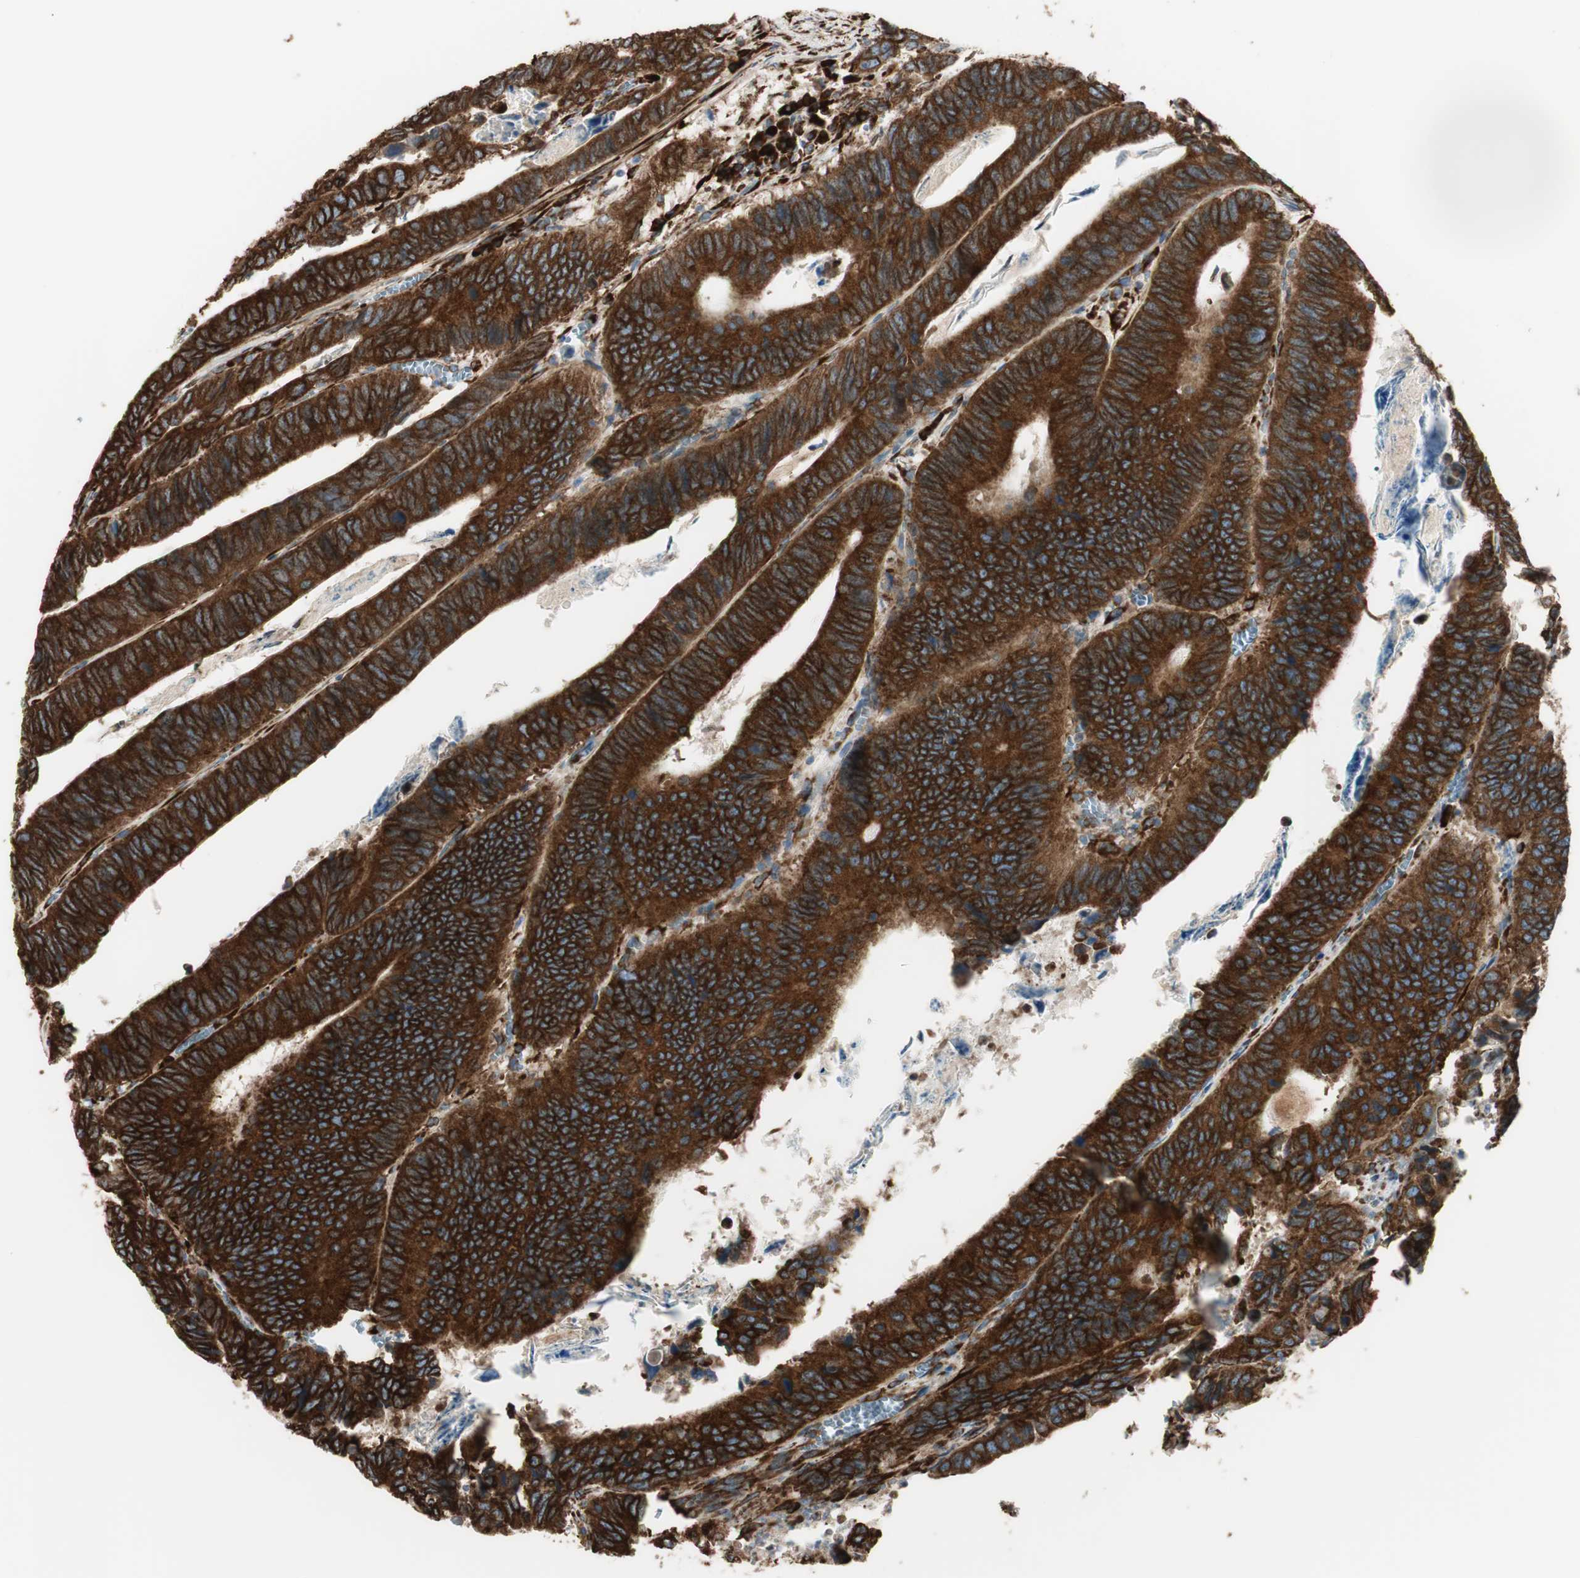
{"staining": {"intensity": "strong", "quantity": ">75%", "location": "cytoplasmic/membranous"}, "tissue": "colorectal cancer", "cell_type": "Tumor cells", "image_type": "cancer", "snomed": [{"axis": "morphology", "description": "Adenocarcinoma, NOS"}, {"axis": "topography", "description": "Colon"}], "caption": "Immunohistochemical staining of human colorectal cancer (adenocarcinoma) reveals high levels of strong cytoplasmic/membranous staining in approximately >75% of tumor cells.", "gene": "RRBP1", "patient": {"sex": "male", "age": 72}}